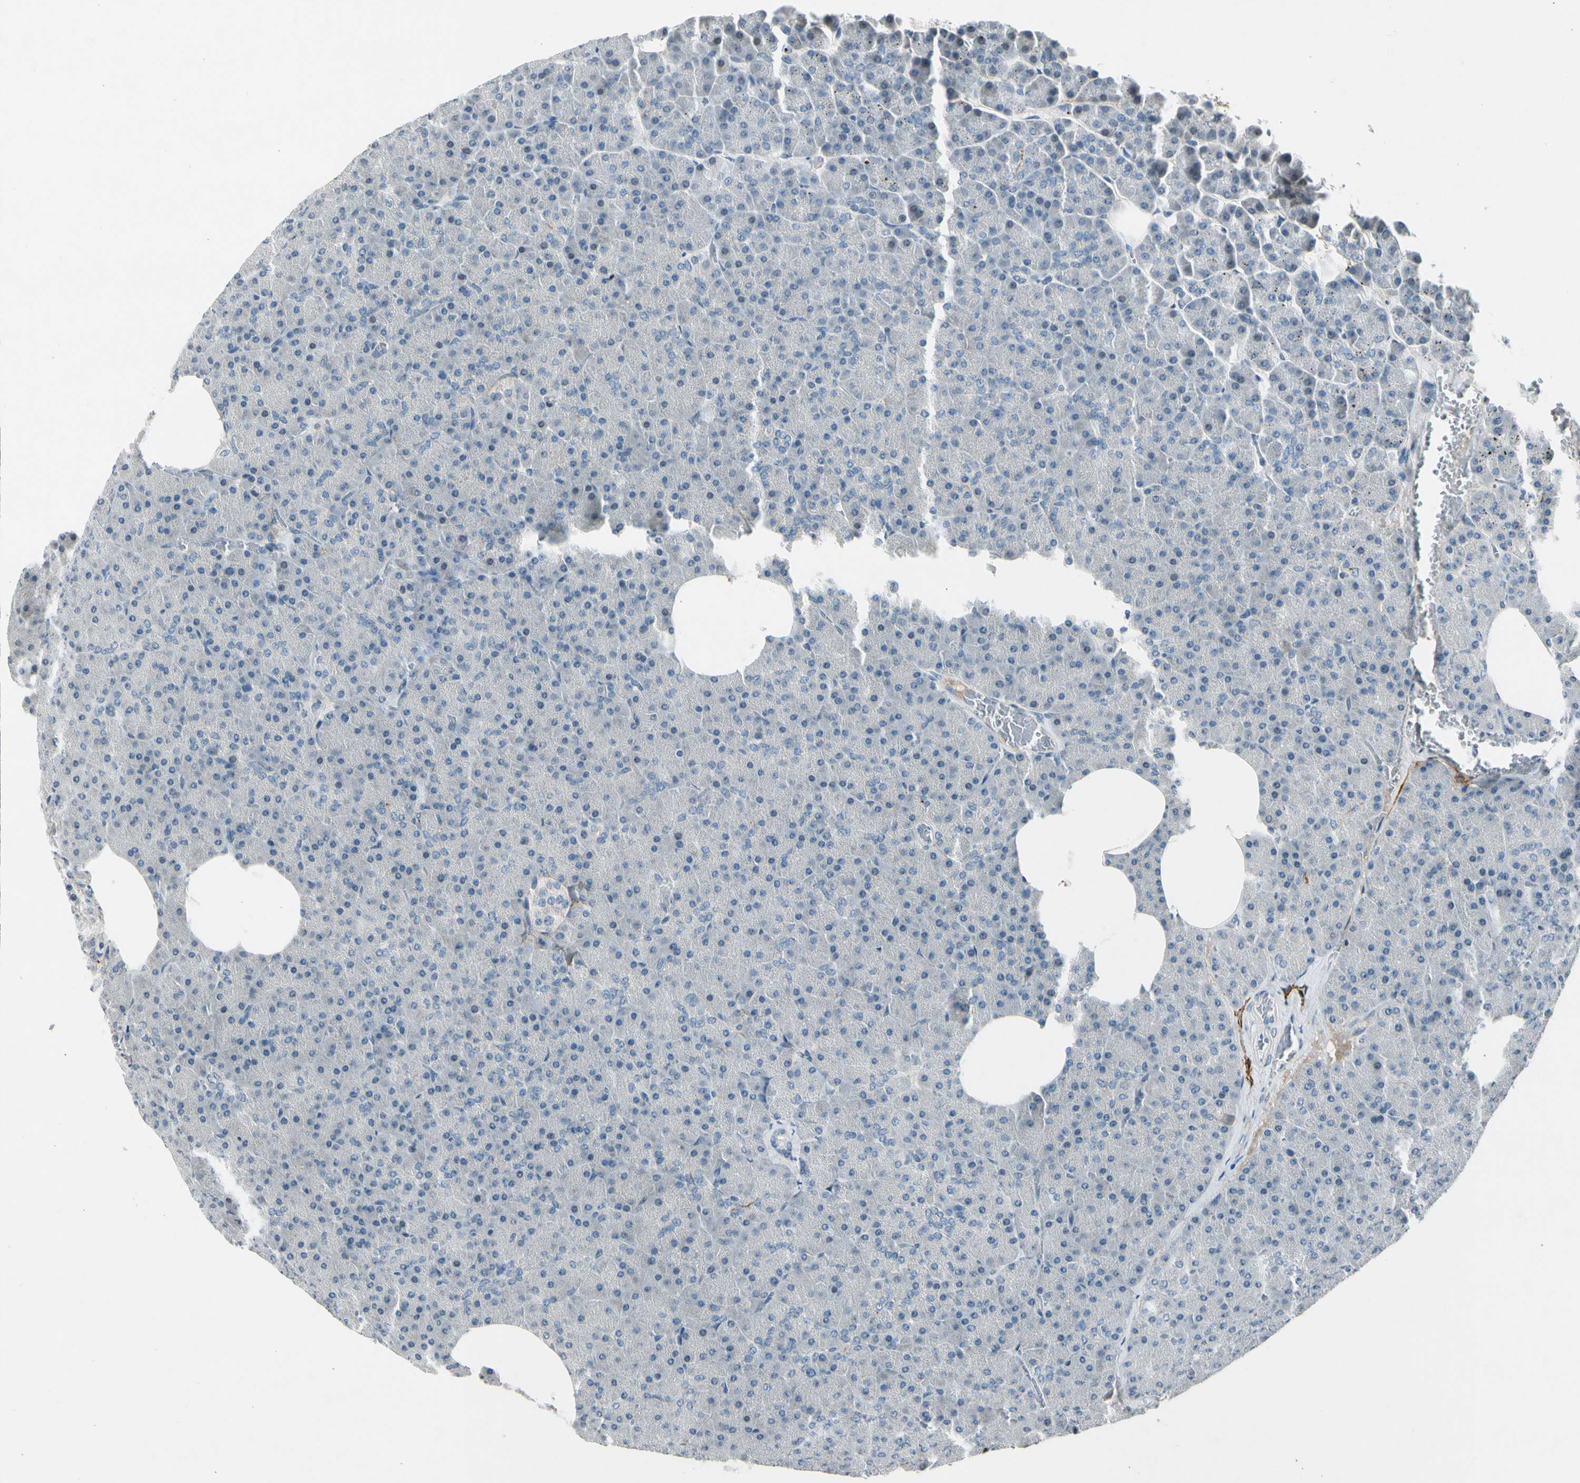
{"staining": {"intensity": "negative", "quantity": "none", "location": "none"}, "tissue": "pancreas", "cell_type": "Exocrine glandular cells", "image_type": "normal", "snomed": [{"axis": "morphology", "description": "Normal tissue, NOS"}, {"axis": "topography", "description": "Pancreas"}], "caption": "Exocrine glandular cells are negative for brown protein staining in benign pancreas.", "gene": "PDPN", "patient": {"sex": "female", "age": 35}}